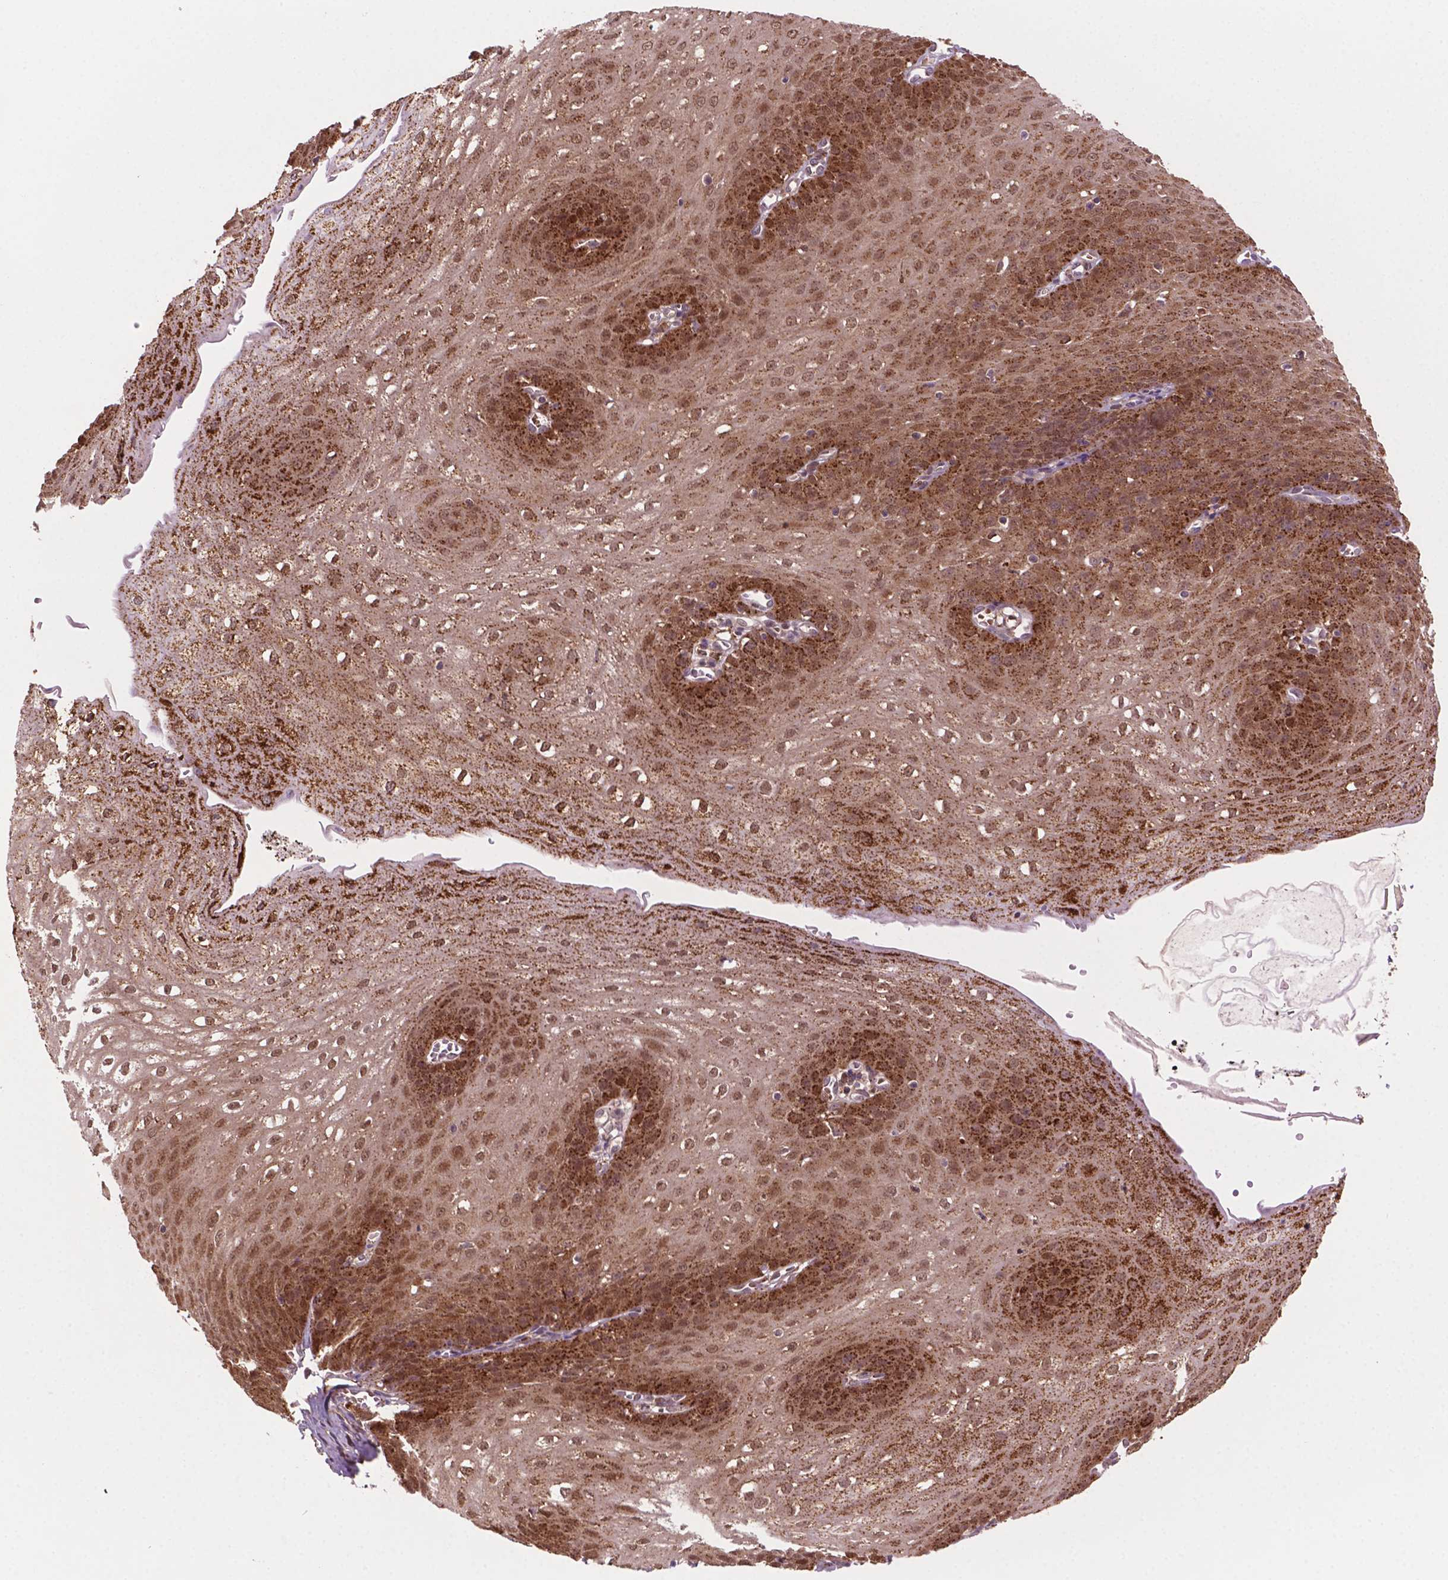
{"staining": {"intensity": "moderate", "quantity": ">75%", "location": "cytoplasmic/membranous,nuclear"}, "tissue": "esophagus", "cell_type": "Squamous epithelial cells", "image_type": "normal", "snomed": [{"axis": "morphology", "description": "Normal tissue, NOS"}, {"axis": "topography", "description": "Esophagus"}], "caption": "Immunohistochemical staining of benign human esophagus displays moderate cytoplasmic/membranous,nuclear protein staining in about >75% of squamous epithelial cells.", "gene": "PLIN3", "patient": {"sex": "male", "age": 71}}